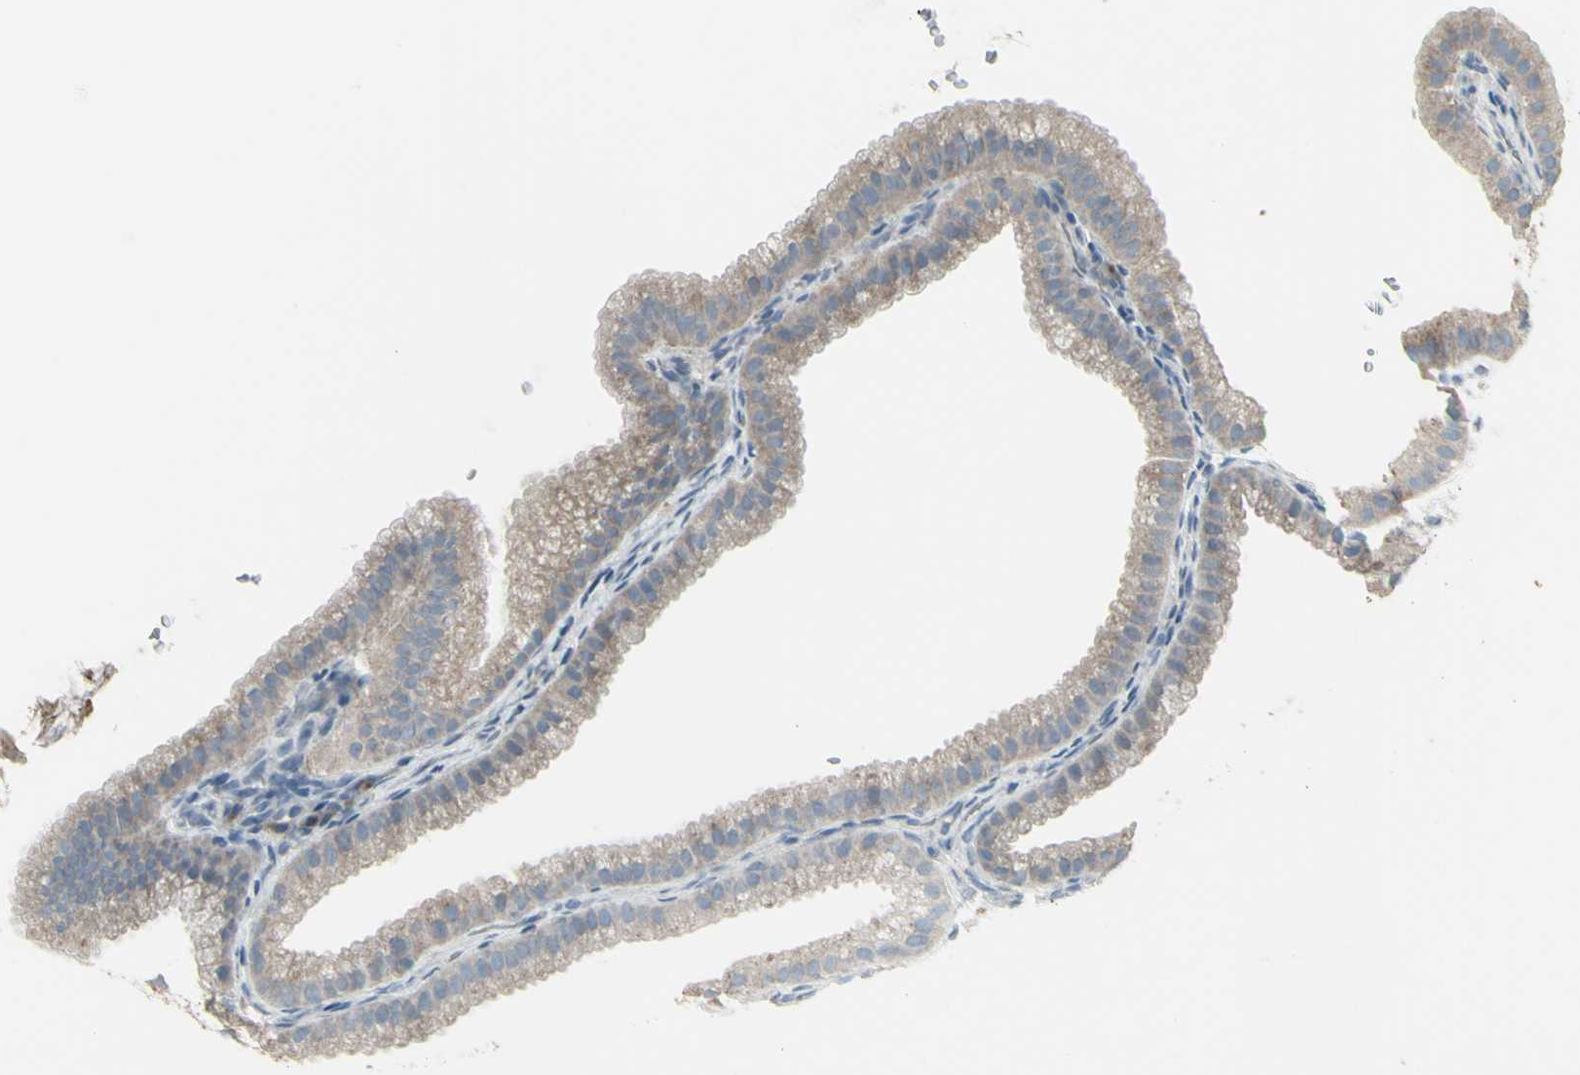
{"staining": {"intensity": "weak", "quantity": "25%-75%", "location": "cytoplasmic/membranous"}, "tissue": "gallbladder", "cell_type": "Glandular cells", "image_type": "normal", "snomed": [{"axis": "morphology", "description": "Normal tissue, NOS"}, {"axis": "topography", "description": "Gallbladder"}], "caption": "This histopathology image shows unremarkable gallbladder stained with immunohistochemistry (IHC) to label a protein in brown. The cytoplasmic/membranous of glandular cells show weak positivity for the protein. Nuclei are counter-stained blue.", "gene": "CD79B", "patient": {"sex": "female", "age": 64}}